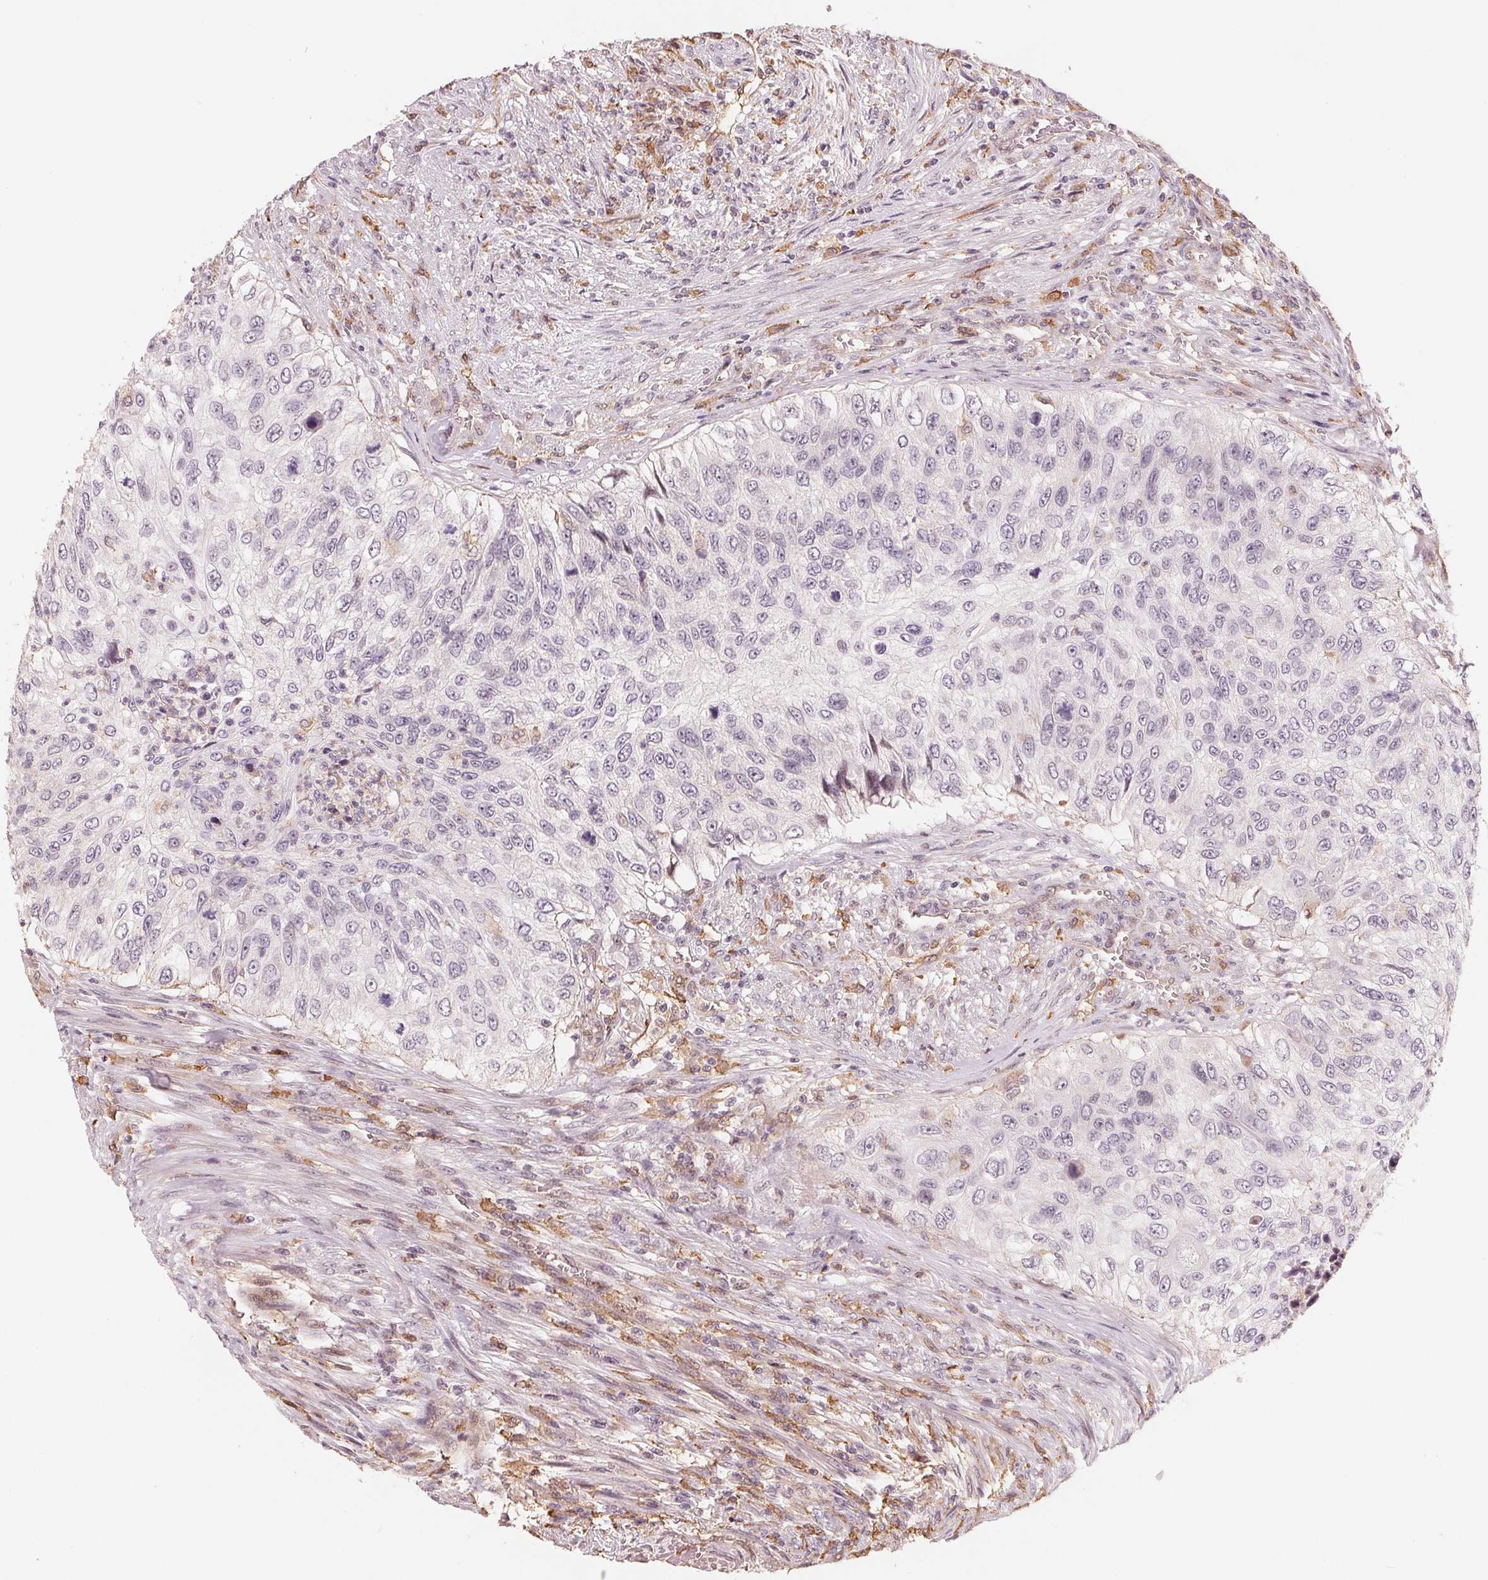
{"staining": {"intensity": "negative", "quantity": "none", "location": "none"}, "tissue": "urothelial cancer", "cell_type": "Tumor cells", "image_type": "cancer", "snomed": [{"axis": "morphology", "description": "Urothelial carcinoma, High grade"}, {"axis": "topography", "description": "Urinary bladder"}], "caption": "High-grade urothelial carcinoma was stained to show a protein in brown. There is no significant expression in tumor cells.", "gene": "IL9R", "patient": {"sex": "female", "age": 60}}